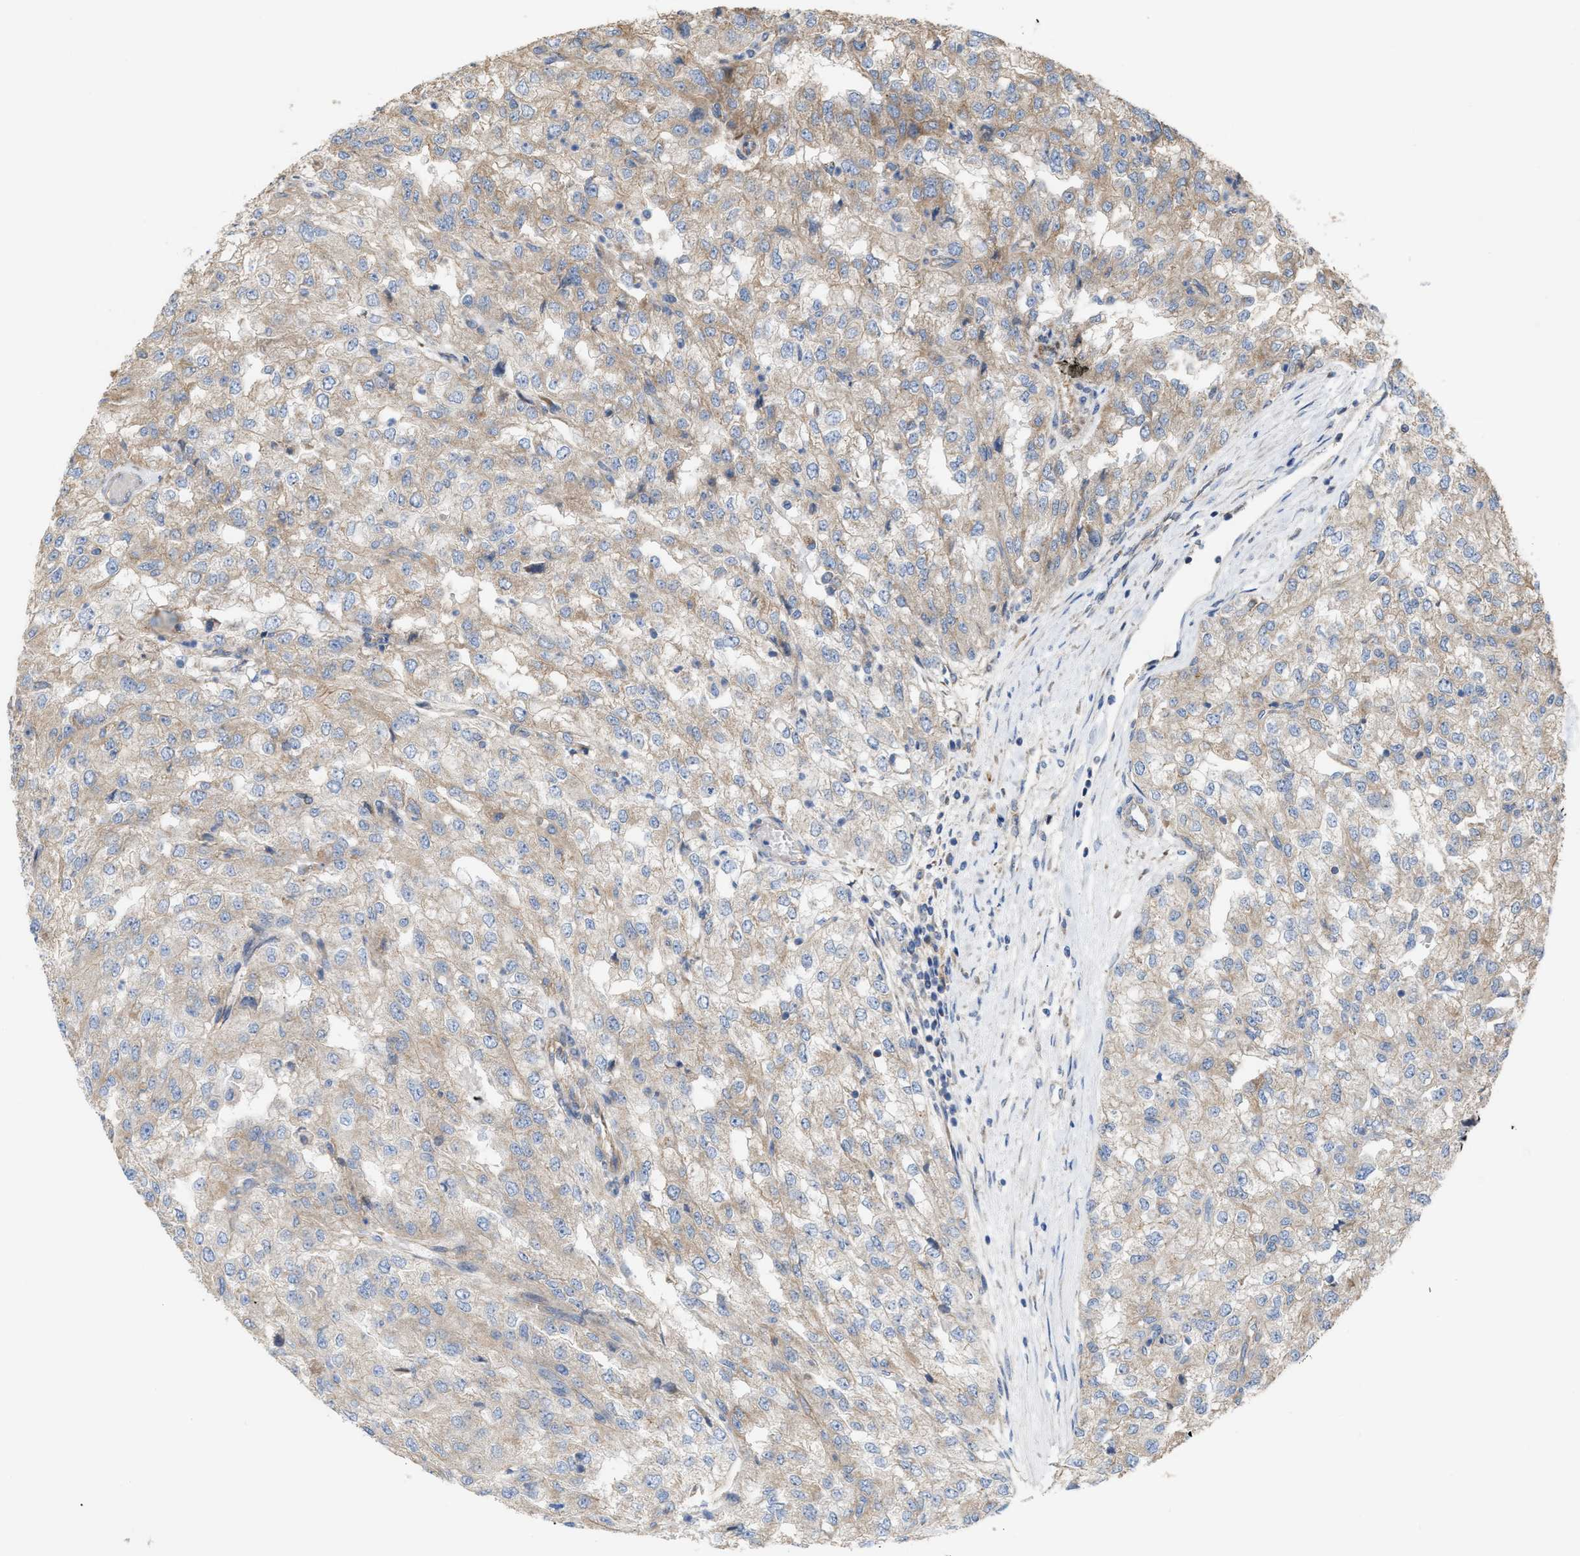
{"staining": {"intensity": "weak", "quantity": "<25%", "location": "cytoplasmic/membranous"}, "tissue": "renal cancer", "cell_type": "Tumor cells", "image_type": "cancer", "snomed": [{"axis": "morphology", "description": "Adenocarcinoma, NOS"}, {"axis": "topography", "description": "Kidney"}], "caption": "An immunohistochemistry (IHC) photomicrograph of renal adenocarcinoma is shown. There is no staining in tumor cells of renal adenocarcinoma. The staining is performed using DAB brown chromogen with nuclei counter-stained in using hematoxylin.", "gene": "OXSM", "patient": {"sex": "female", "age": 54}}